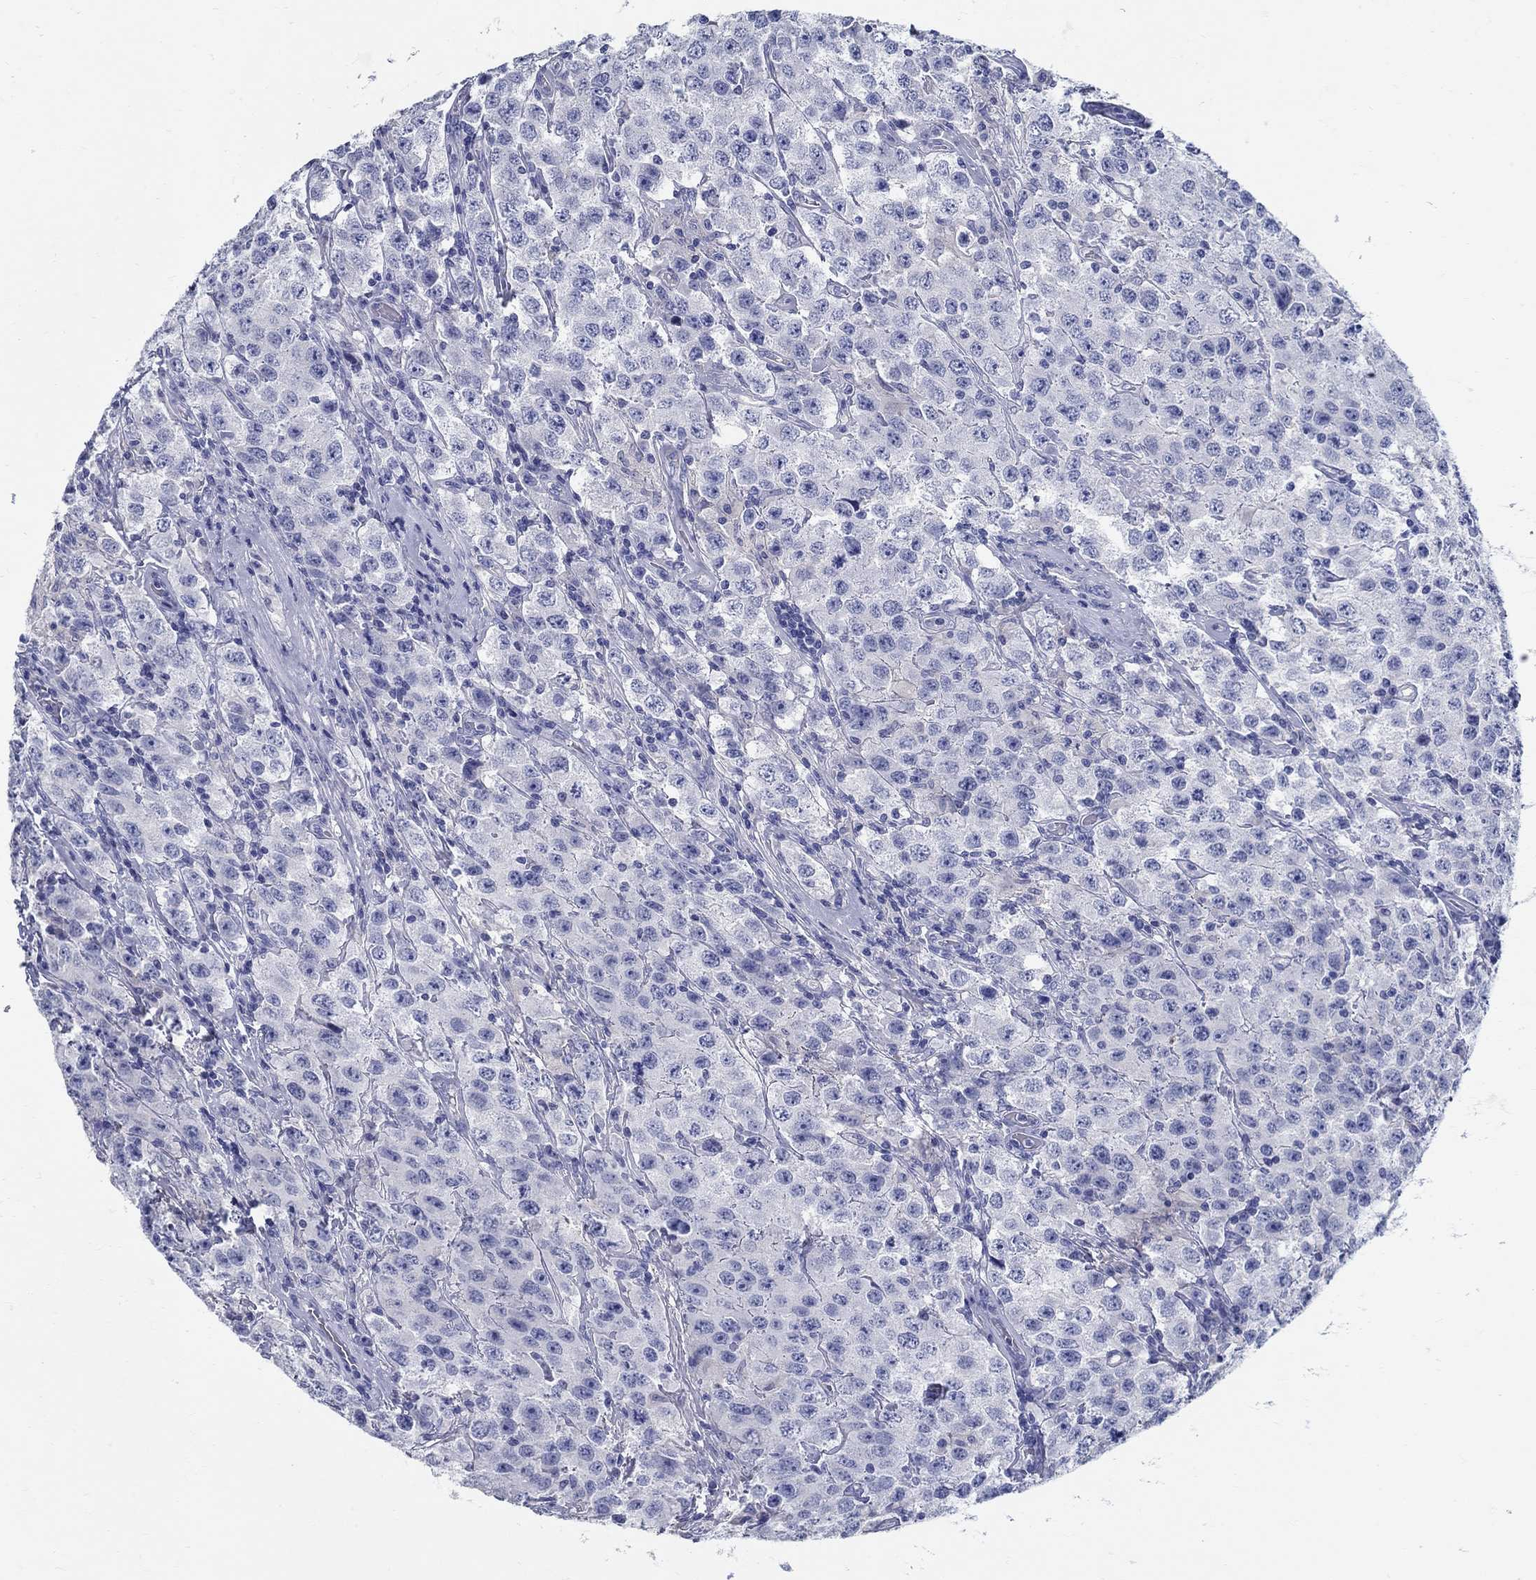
{"staining": {"intensity": "negative", "quantity": "none", "location": "none"}, "tissue": "testis cancer", "cell_type": "Tumor cells", "image_type": "cancer", "snomed": [{"axis": "morphology", "description": "Seminoma, NOS"}, {"axis": "topography", "description": "Testis"}], "caption": "Immunohistochemical staining of testis seminoma displays no significant positivity in tumor cells.", "gene": "CRYGD", "patient": {"sex": "male", "age": 52}}